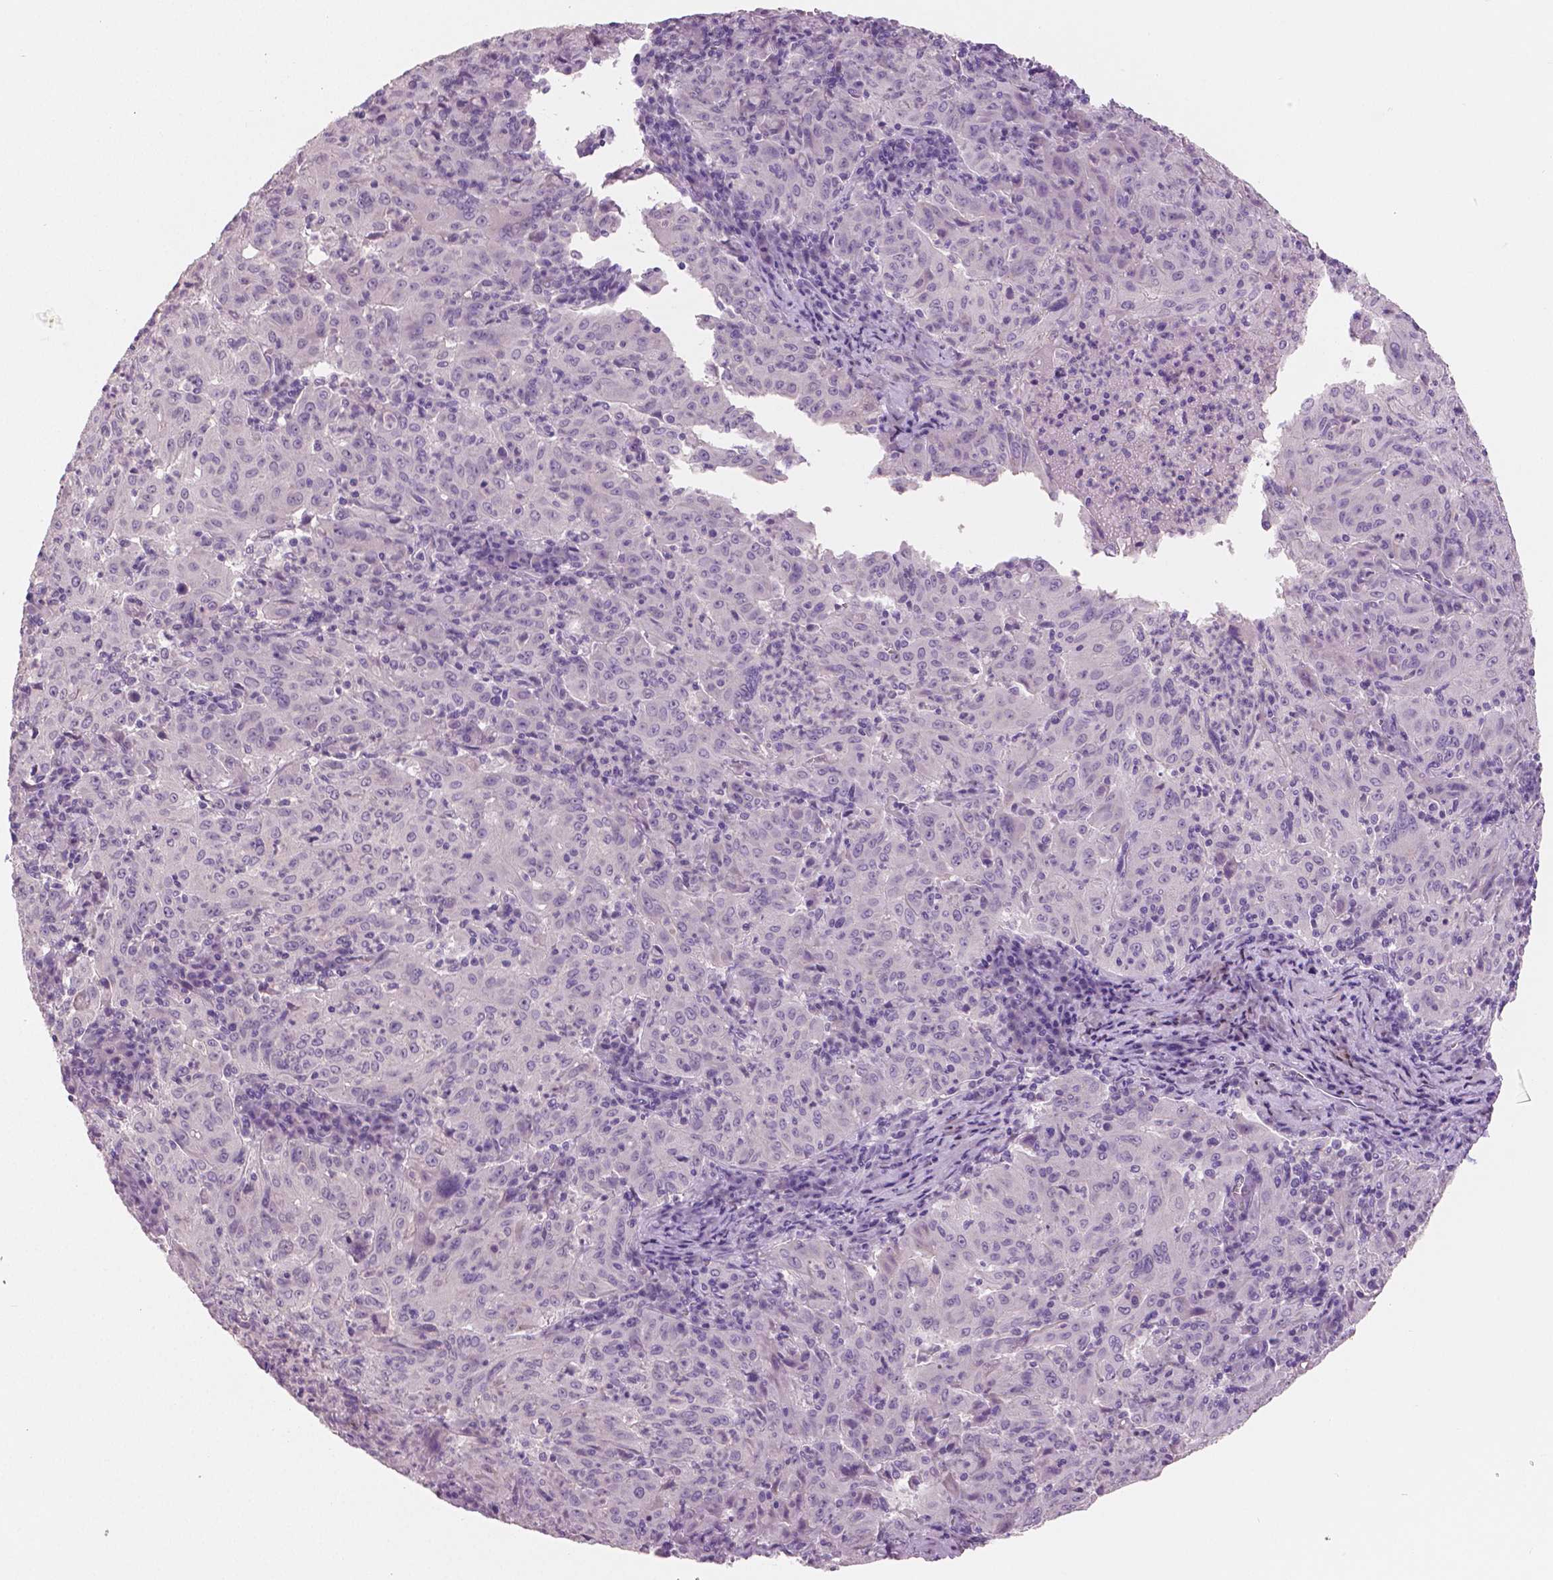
{"staining": {"intensity": "negative", "quantity": "none", "location": "none"}, "tissue": "pancreatic cancer", "cell_type": "Tumor cells", "image_type": "cancer", "snomed": [{"axis": "morphology", "description": "Adenocarcinoma, NOS"}, {"axis": "topography", "description": "Pancreas"}], "caption": "Immunohistochemical staining of human pancreatic cancer displays no significant expression in tumor cells.", "gene": "NECAB2", "patient": {"sex": "male", "age": 63}}